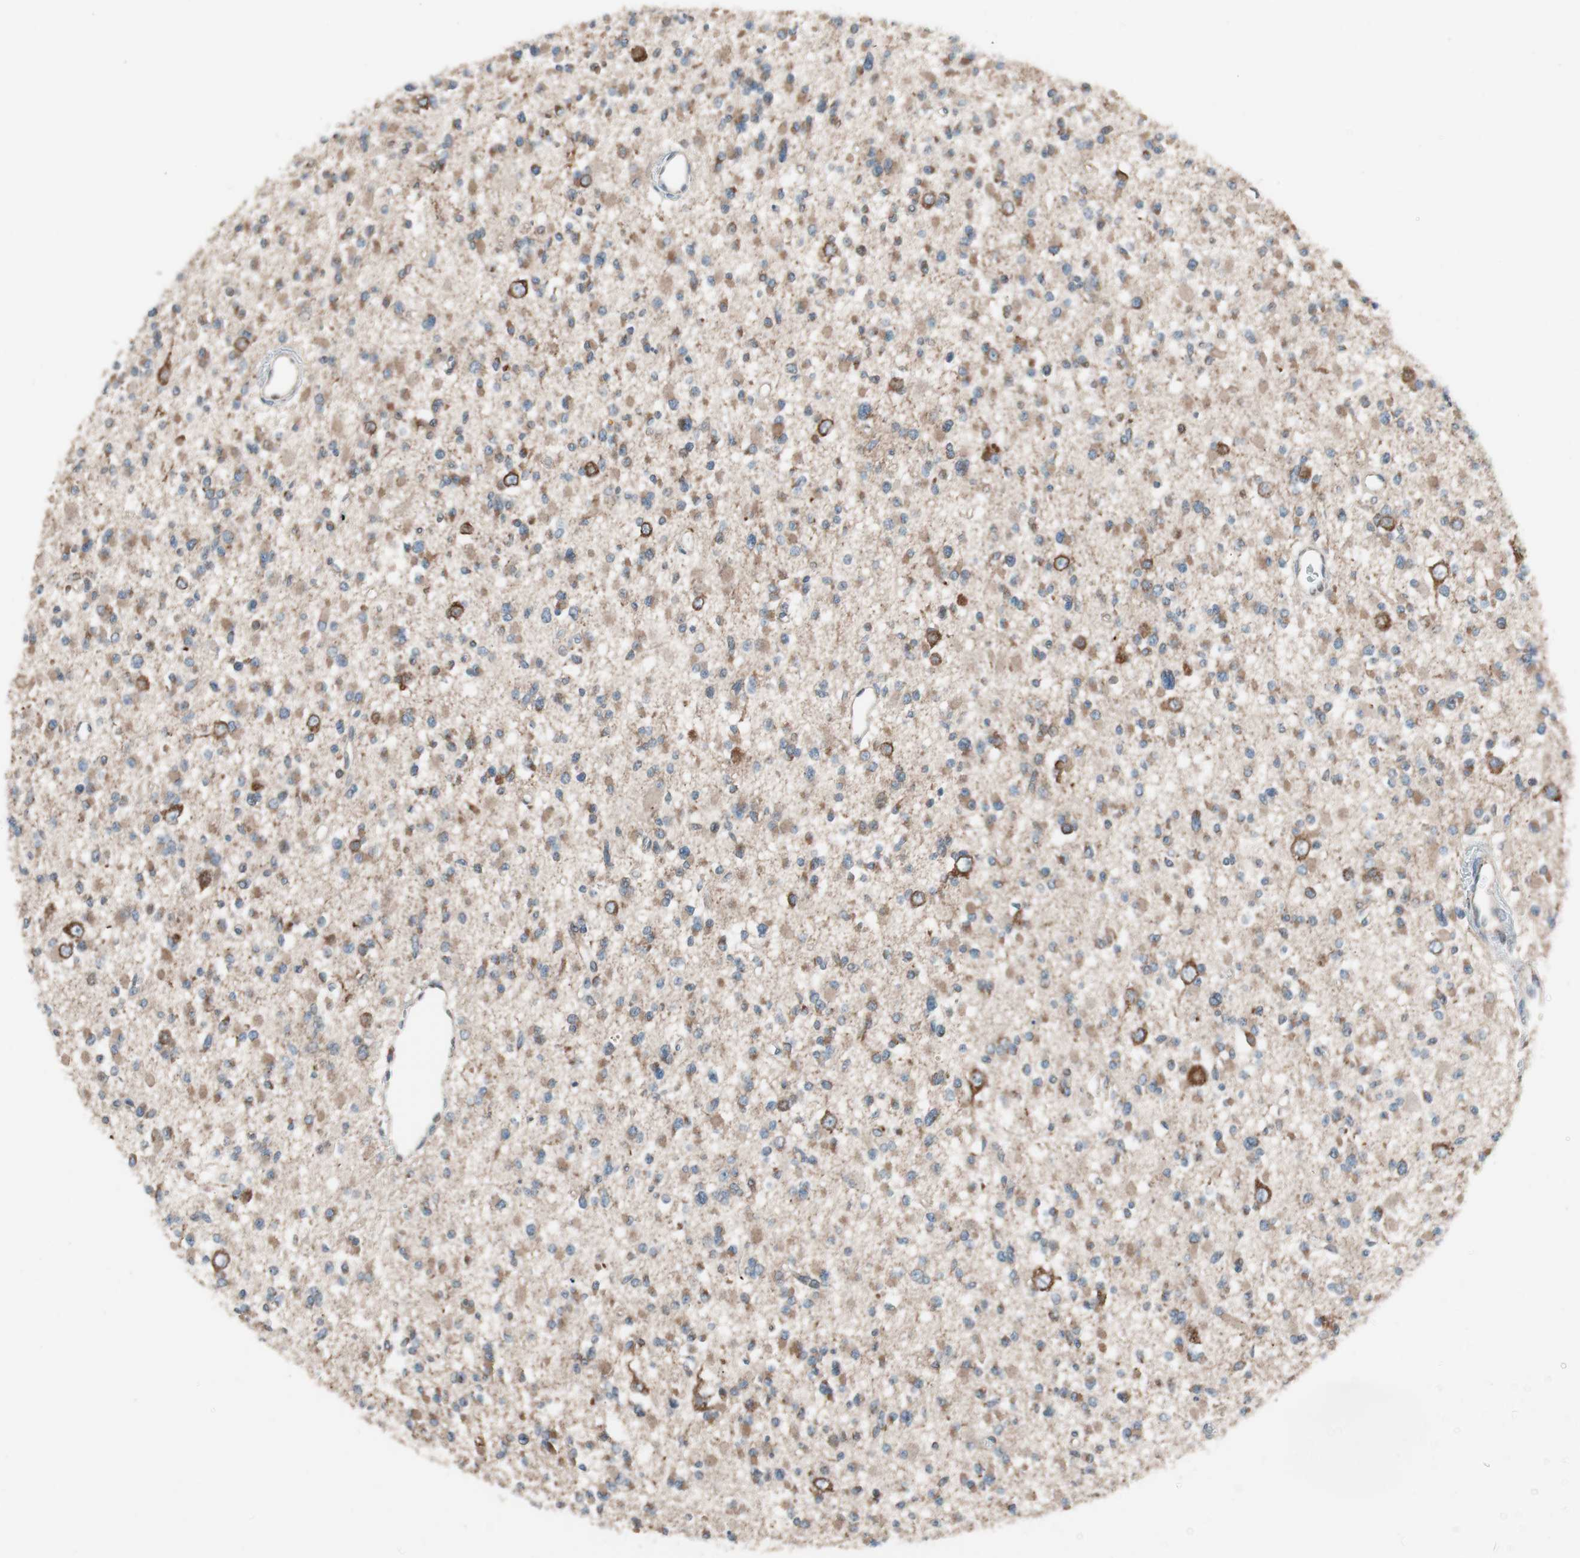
{"staining": {"intensity": "moderate", "quantity": ">75%", "location": "cytoplasmic/membranous"}, "tissue": "glioma", "cell_type": "Tumor cells", "image_type": "cancer", "snomed": [{"axis": "morphology", "description": "Glioma, malignant, Low grade"}, {"axis": "topography", "description": "Brain"}], "caption": "Malignant glioma (low-grade) stained with IHC displays moderate cytoplasmic/membranous positivity in about >75% of tumor cells. The staining is performed using DAB (3,3'-diaminobenzidine) brown chromogen to label protein expression. The nuclei are counter-stained blue using hematoxylin.", "gene": "FAAH", "patient": {"sex": "female", "age": 22}}